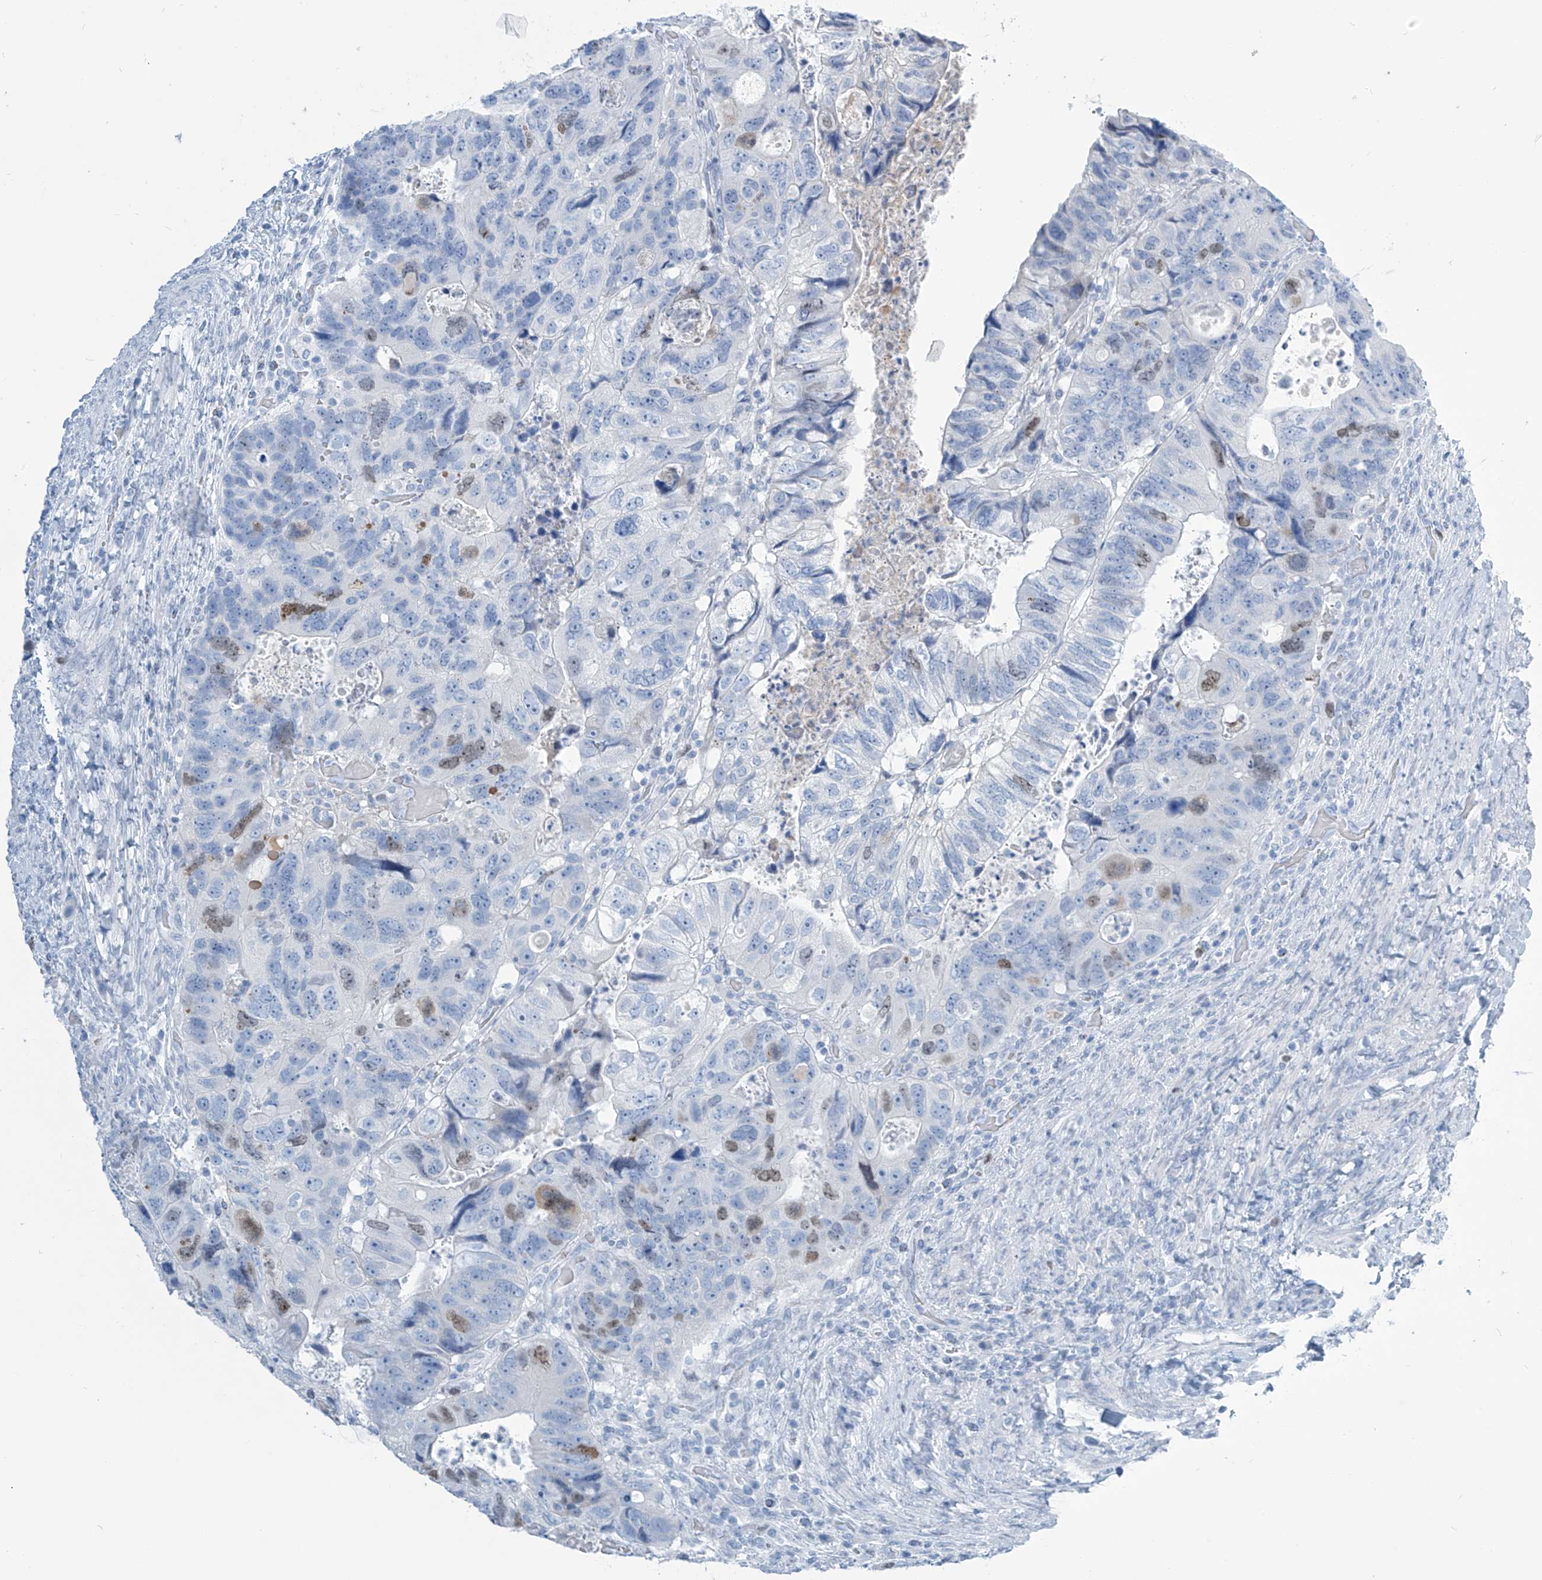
{"staining": {"intensity": "moderate", "quantity": "<25%", "location": "nuclear"}, "tissue": "colorectal cancer", "cell_type": "Tumor cells", "image_type": "cancer", "snomed": [{"axis": "morphology", "description": "Adenocarcinoma, NOS"}, {"axis": "topography", "description": "Rectum"}], "caption": "Colorectal cancer (adenocarcinoma) tissue displays moderate nuclear expression in approximately <25% of tumor cells Nuclei are stained in blue.", "gene": "SGO2", "patient": {"sex": "male", "age": 59}}